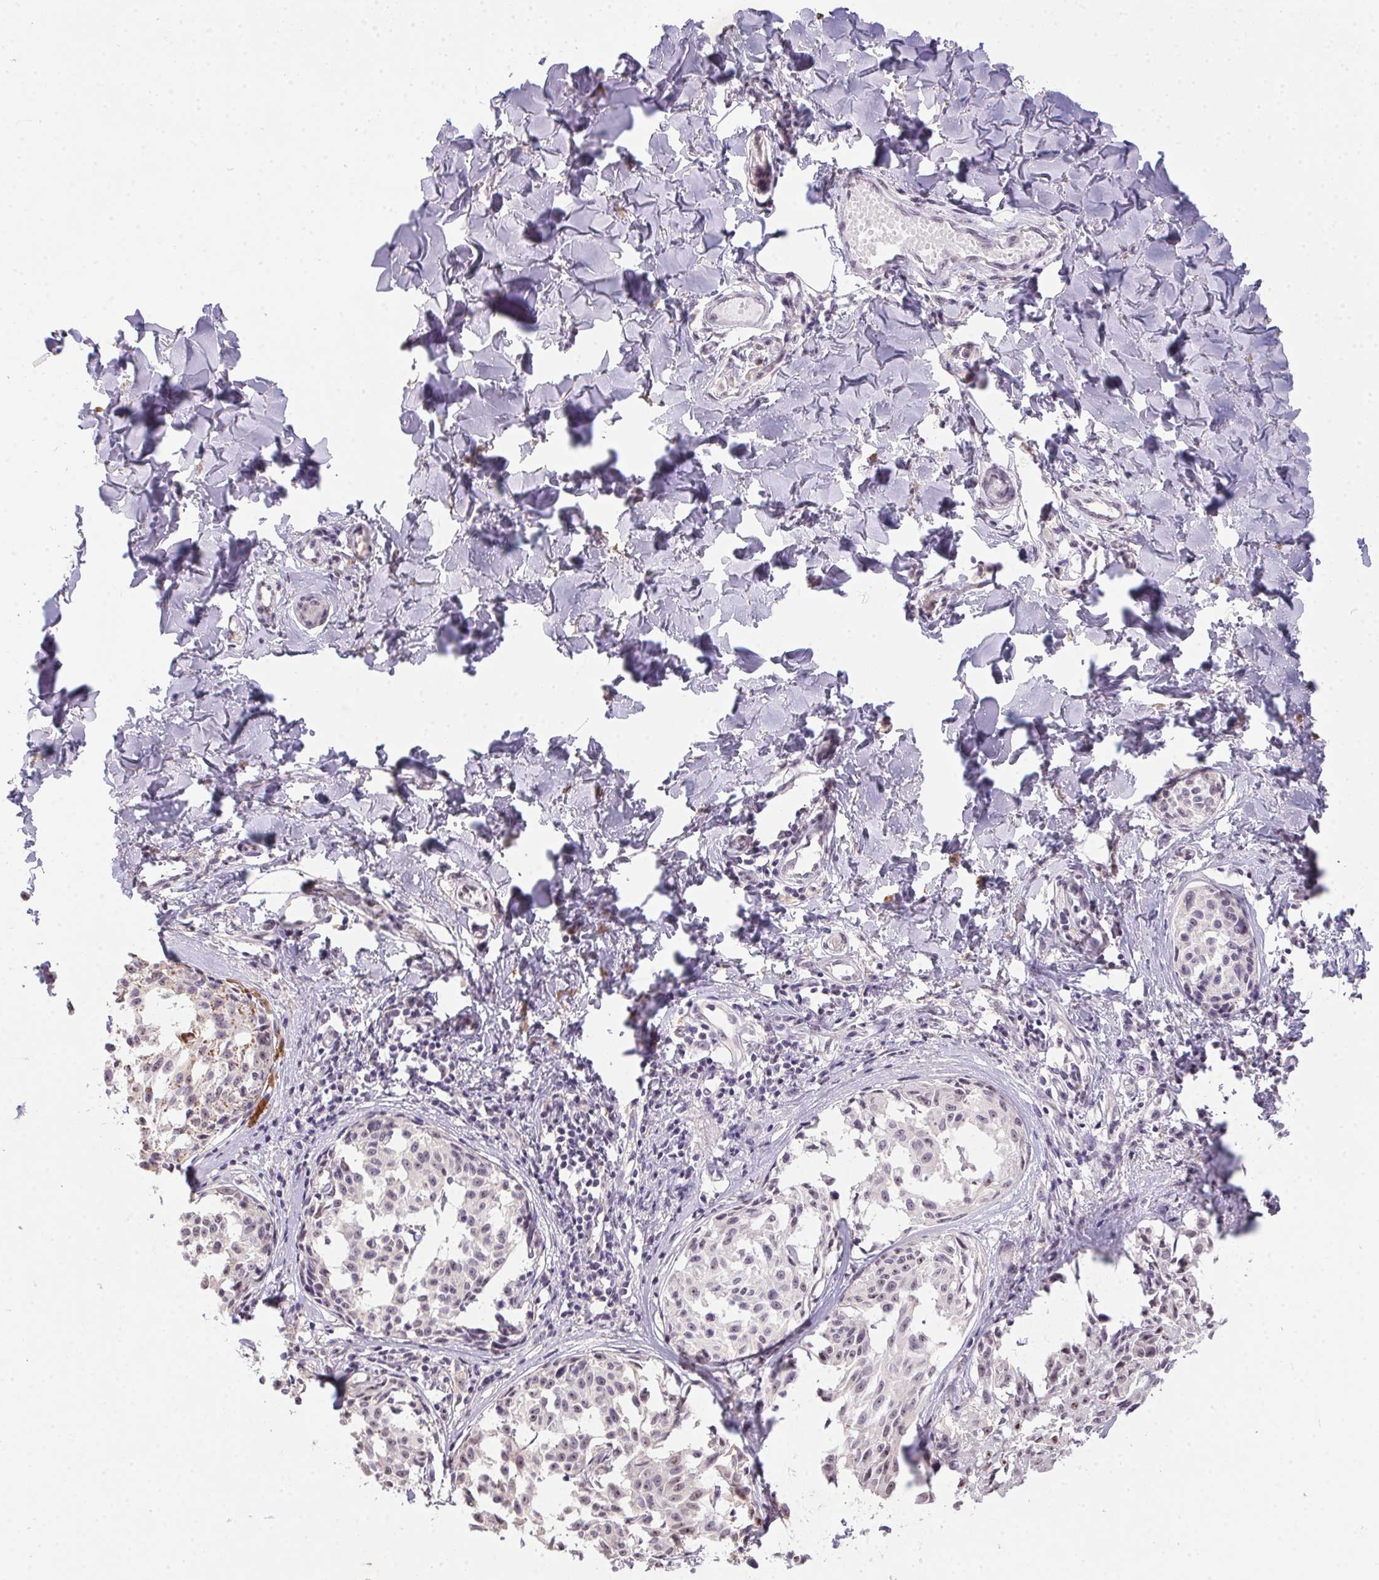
{"staining": {"intensity": "weak", "quantity": "<25%", "location": "nuclear"}, "tissue": "melanoma", "cell_type": "Tumor cells", "image_type": "cancer", "snomed": [{"axis": "morphology", "description": "Malignant melanoma, NOS"}, {"axis": "topography", "description": "Skin"}], "caption": "Image shows no significant protein expression in tumor cells of melanoma. (DAB immunohistochemistry (IHC) with hematoxylin counter stain).", "gene": "BATF2", "patient": {"sex": "male", "age": 51}}